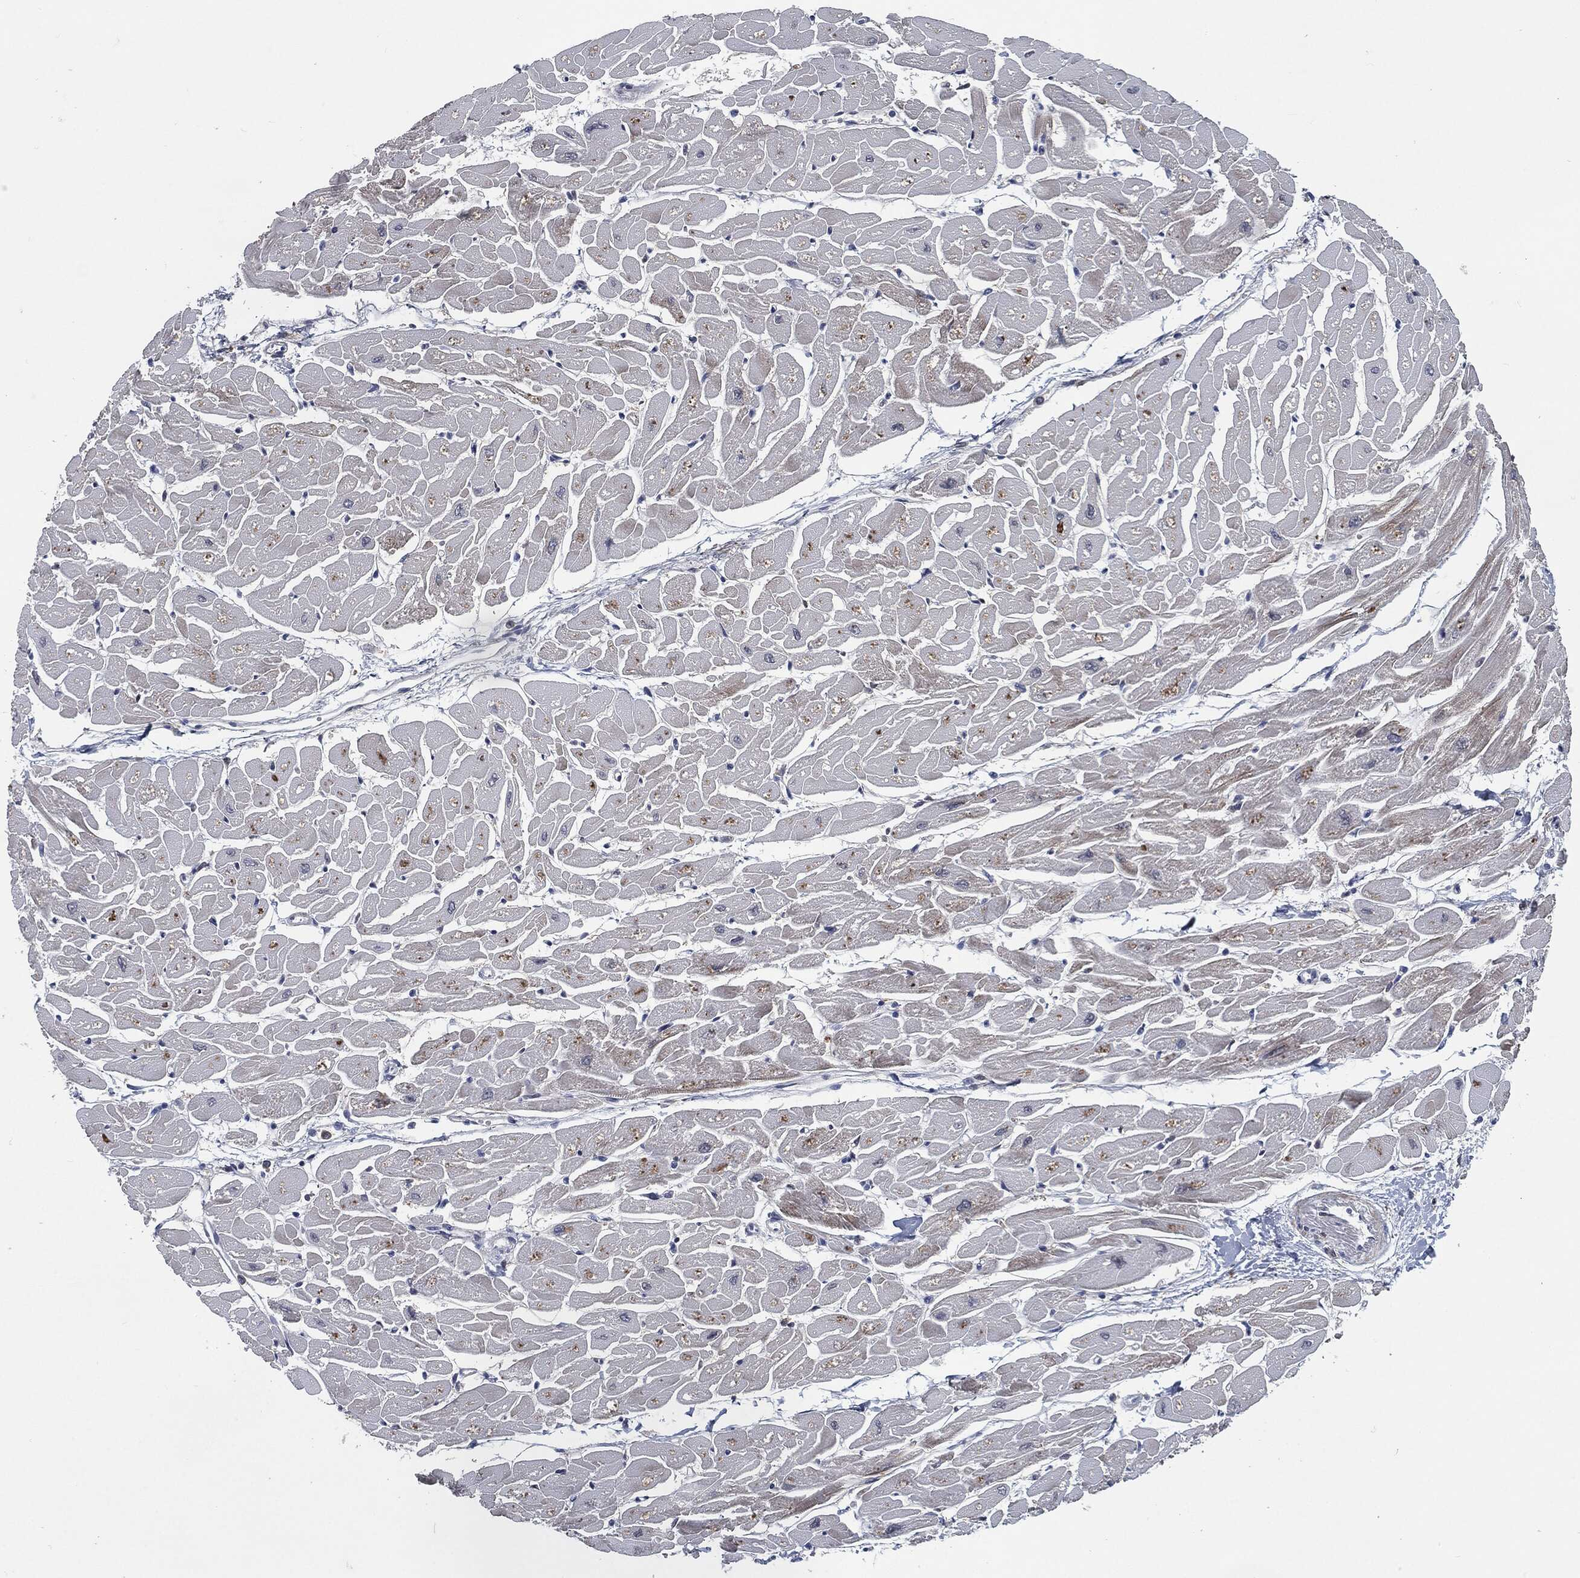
{"staining": {"intensity": "moderate", "quantity": "25%-75%", "location": "cytoplasmic/membranous"}, "tissue": "heart muscle", "cell_type": "Cardiomyocytes", "image_type": "normal", "snomed": [{"axis": "morphology", "description": "Normal tissue, NOS"}, {"axis": "topography", "description": "Heart"}], "caption": "Immunohistochemical staining of benign human heart muscle reveals 25%-75% levels of moderate cytoplasmic/membranous protein positivity in about 25%-75% of cardiomyocytes. (DAB = brown stain, brightfield microscopy at high magnification).", "gene": "SVIL", "patient": {"sex": "male", "age": 57}}